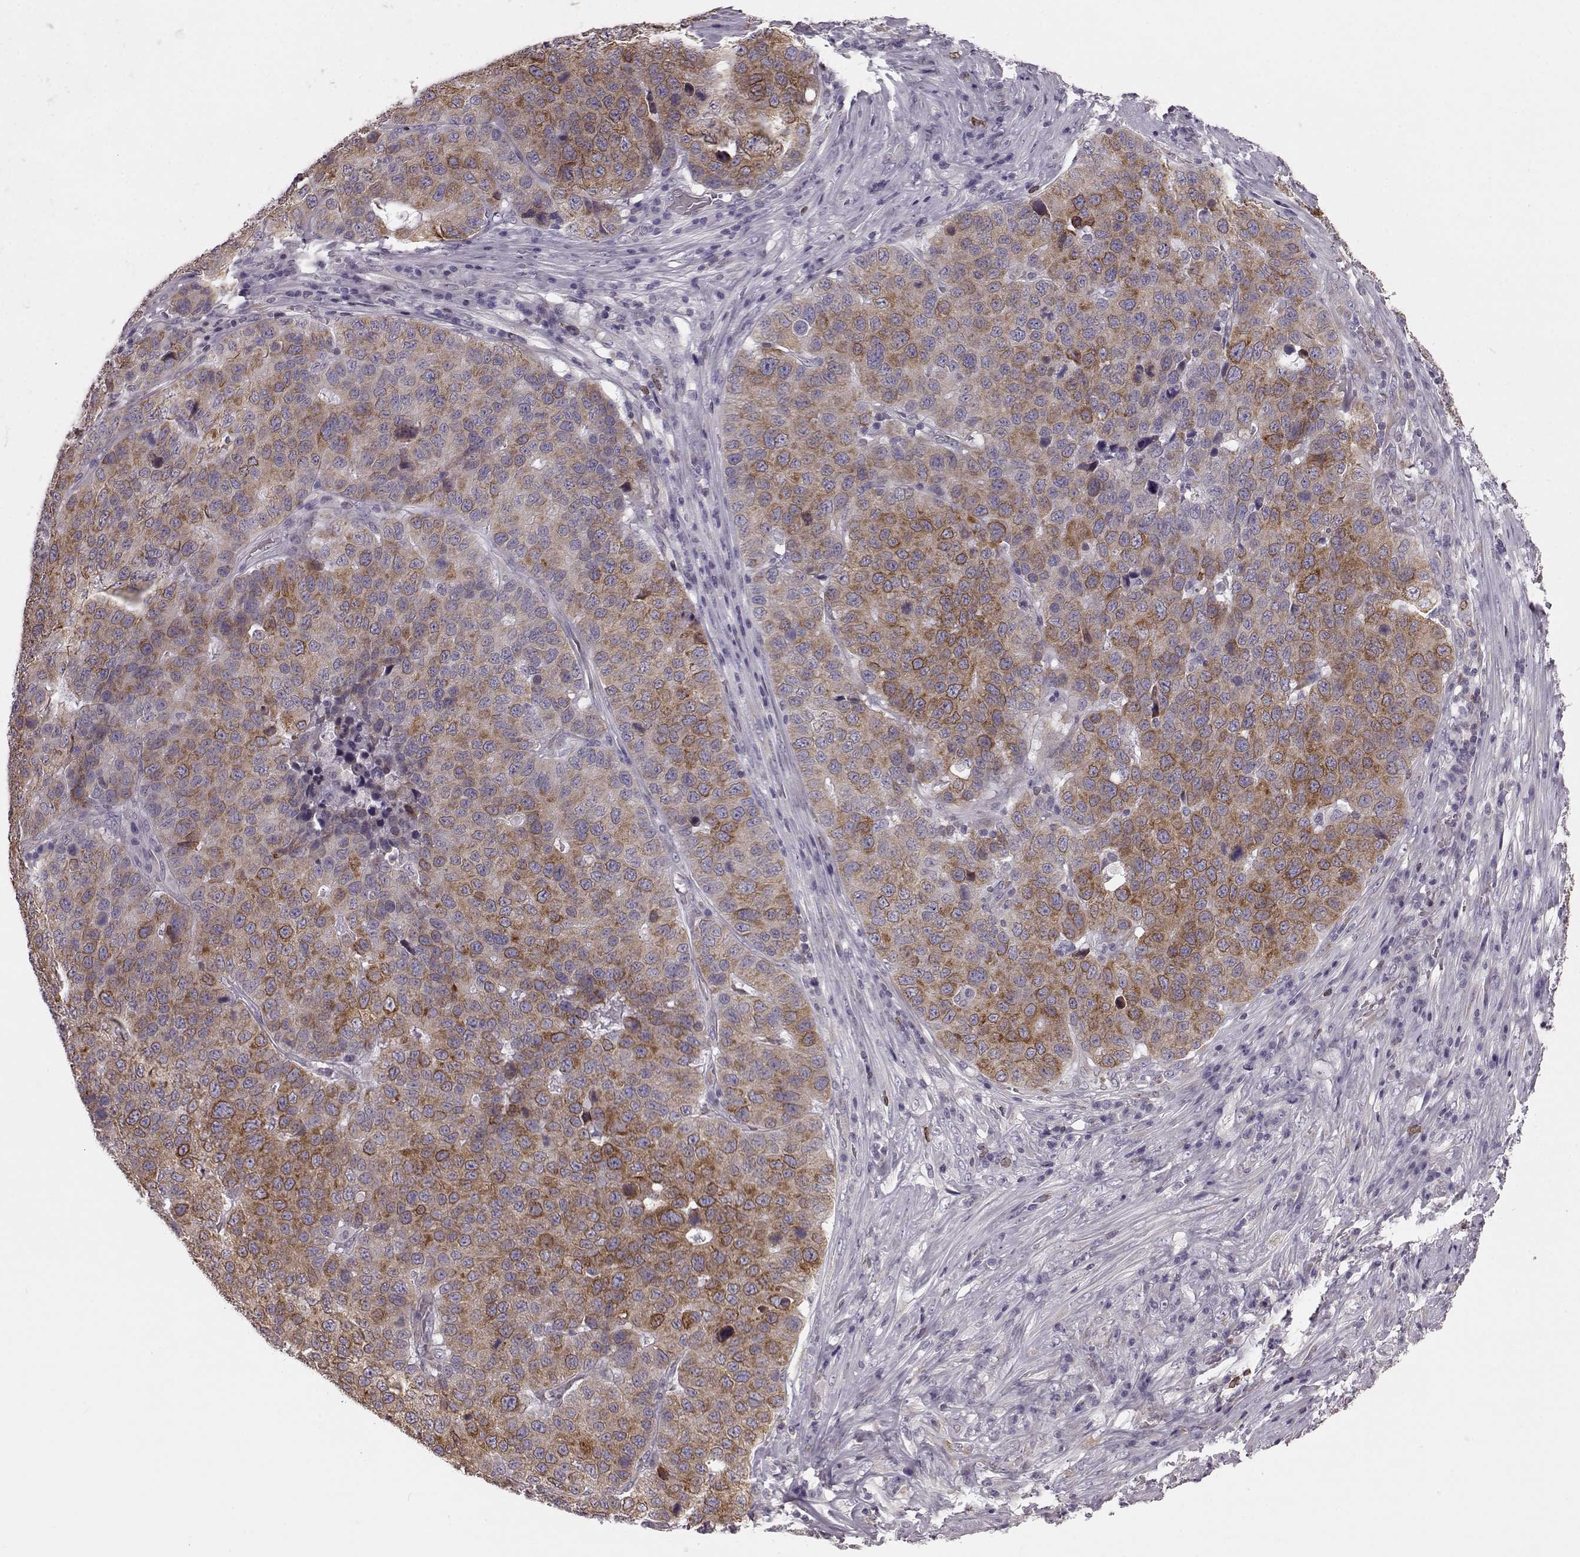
{"staining": {"intensity": "moderate", "quantity": ">75%", "location": "cytoplasmic/membranous"}, "tissue": "stomach cancer", "cell_type": "Tumor cells", "image_type": "cancer", "snomed": [{"axis": "morphology", "description": "Adenocarcinoma, NOS"}, {"axis": "topography", "description": "Stomach"}], "caption": "IHC (DAB (3,3'-diaminobenzidine)) staining of stomach adenocarcinoma displays moderate cytoplasmic/membranous protein staining in about >75% of tumor cells.", "gene": "ELOVL5", "patient": {"sex": "male", "age": 71}}